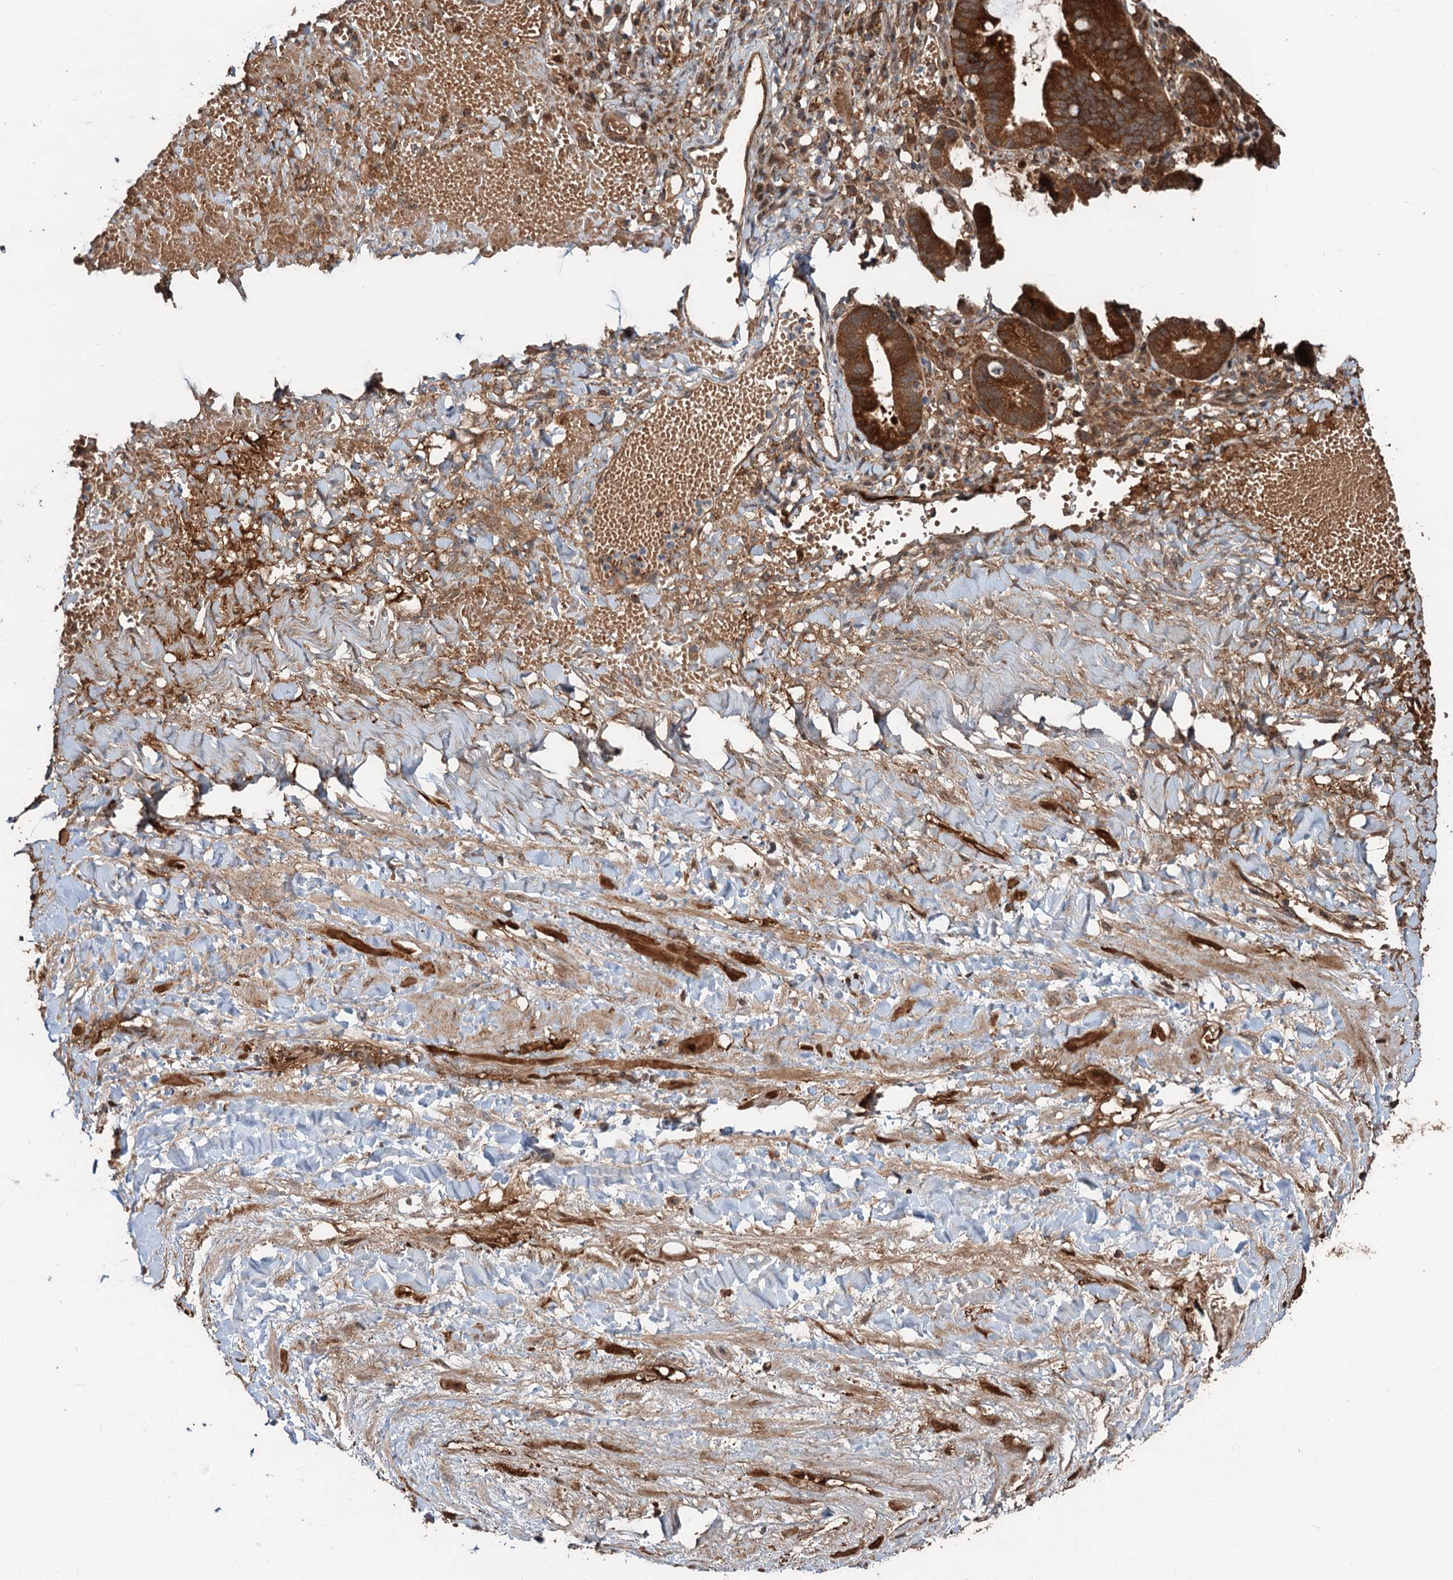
{"staining": {"intensity": "strong", "quantity": ">75%", "location": "cytoplasmic/membranous"}, "tissue": "ovarian cancer", "cell_type": "Tumor cells", "image_type": "cancer", "snomed": [{"axis": "morphology", "description": "Cystadenocarcinoma, mucinous, NOS"}, {"axis": "topography", "description": "Ovary"}], "caption": "Protein analysis of ovarian cancer tissue reveals strong cytoplasmic/membranous staining in approximately >75% of tumor cells. Nuclei are stained in blue.", "gene": "DEXI", "patient": {"sex": "female", "age": 73}}